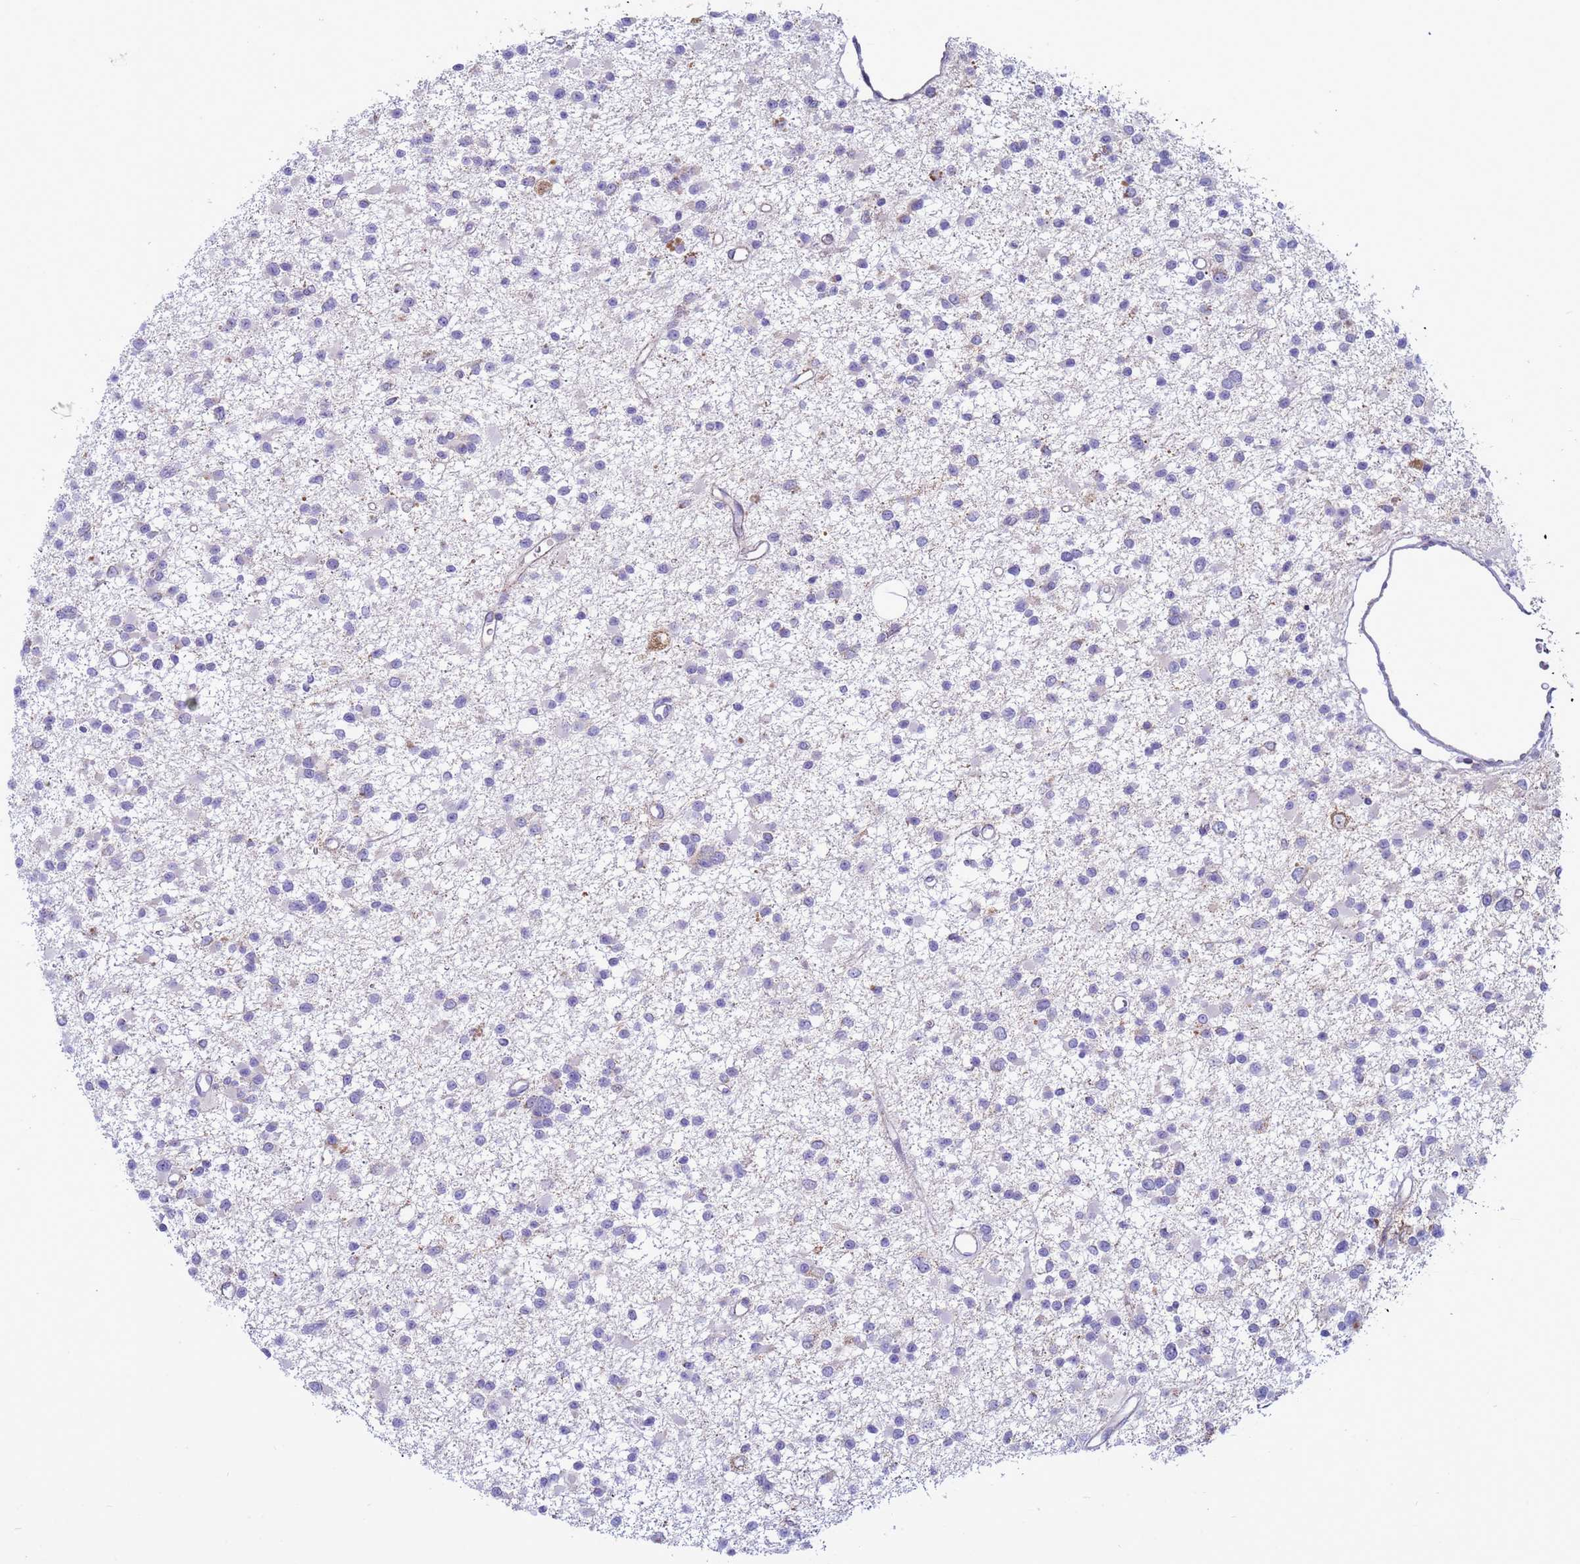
{"staining": {"intensity": "negative", "quantity": "none", "location": "none"}, "tissue": "glioma", "cell_type": "Tumor cells", "image_type": "cancer", "snomed": [{"axis": "morphology", "description": "Glioma, malignant, Low grade"}, {"axis": "topography", "description": "Brain"}], "caption": "Histopathology image shows no significant protein expression in tumor cells of malignant low-grade glioma. Brightfield microscopy of immunohistochemistry stained with DAB (3,3'-diaminobenzidine) (brown) and hematoxylin (blue), captured at high magnification.", "gene": "NCALD", "patient": {"sex": "female", "age": 22}}